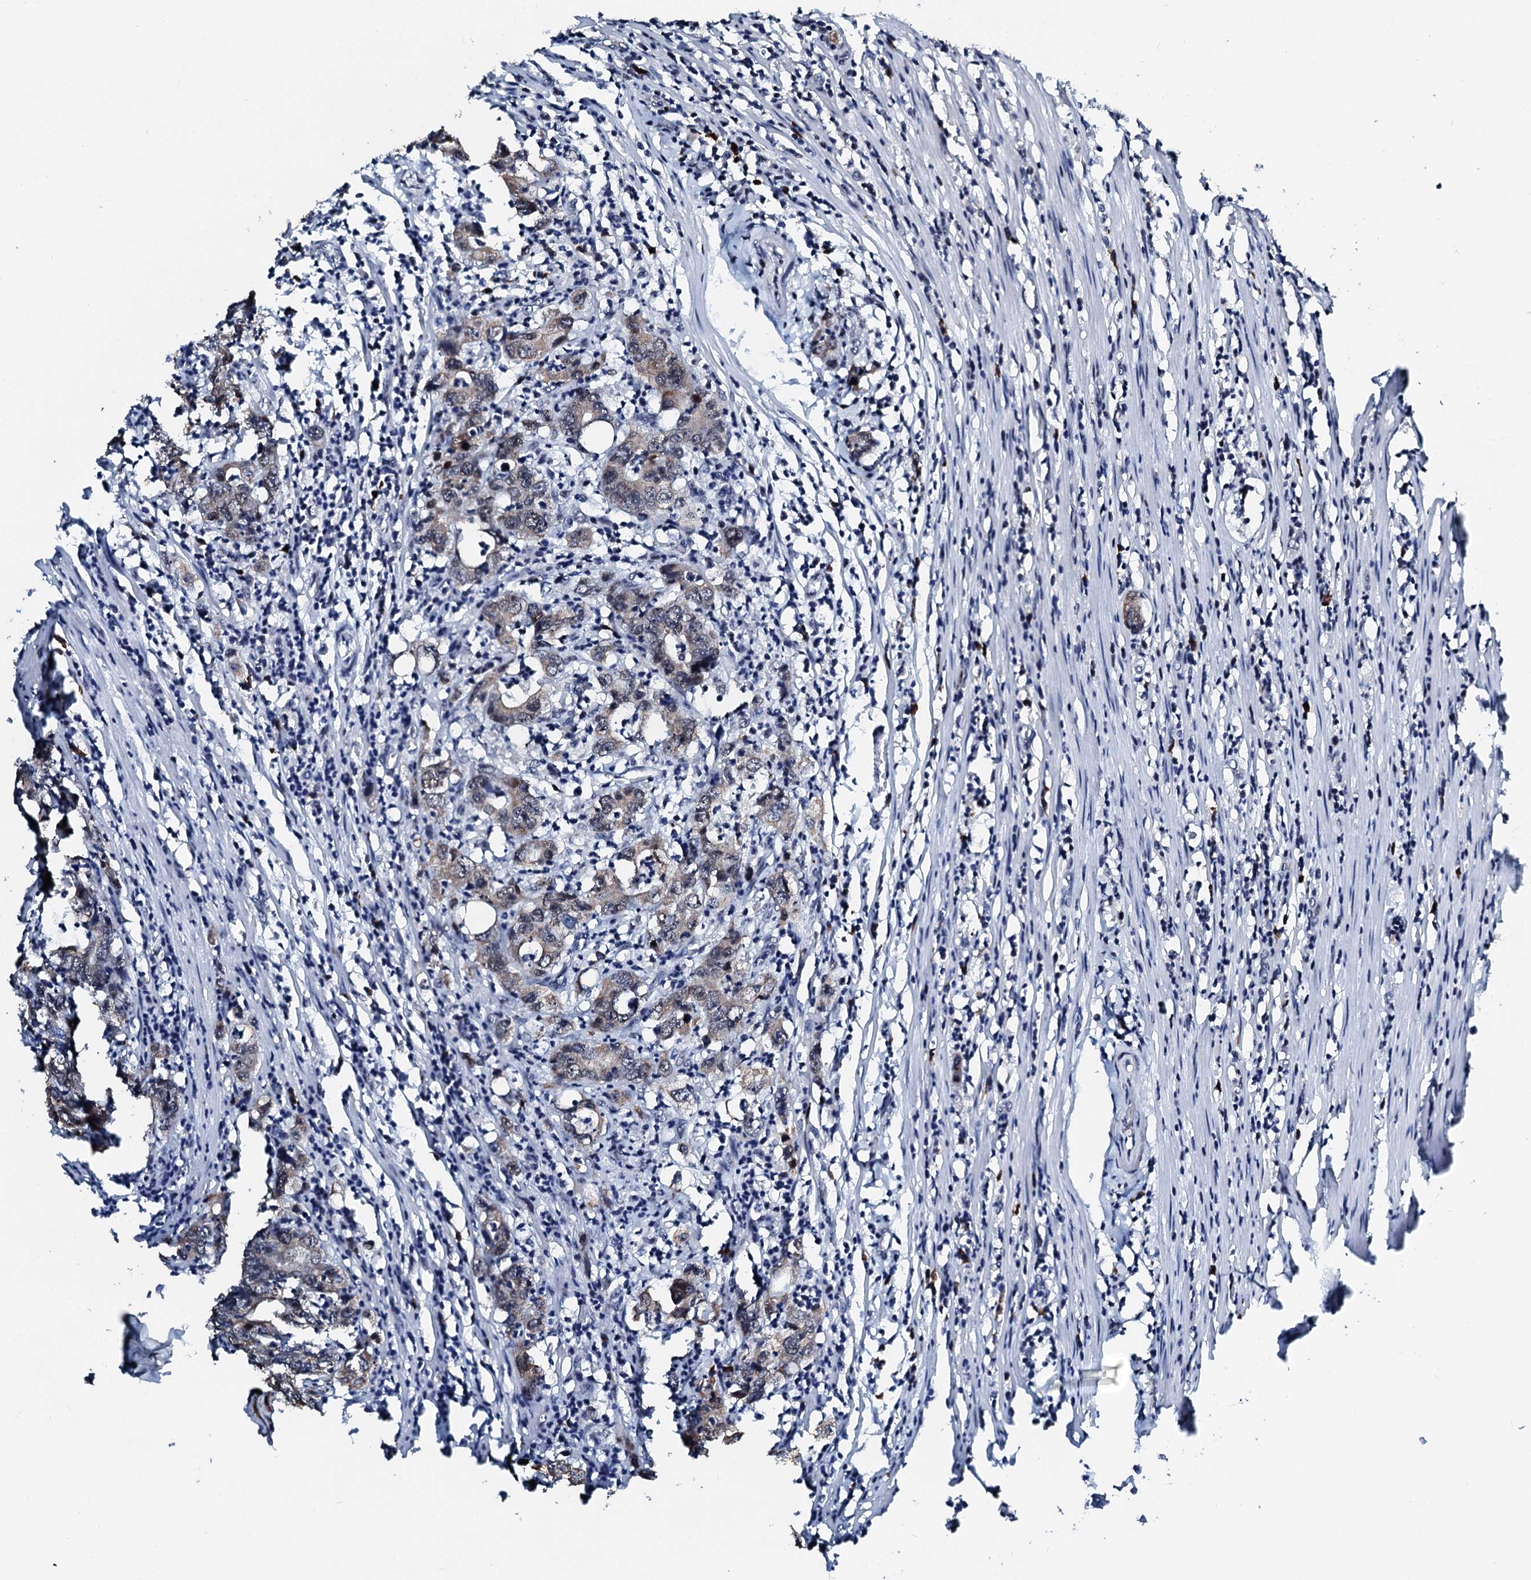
{"staining": {"intensity": "moderate", "quantity": "25%-75%", "location": "nuclear"}, "tissue": "colorectal cancer", "cell_type": "Tumor cells", "image_type": "cancer", "snomed": [{"axis": "morphology", "description": "Adenocarcinoma, NOS"}, {"axis": "topography", "description": "Colon"}], "caption": "Colorectal adenocarcinoma stained with DAB (3,3'-diaminobenzidine) IHC shows medium levels of moderate nuclear expression in approximately 25%-75% of tumor cells. Nuclei are stained in blue.", "gene": "KIF18A", "patient": {"sex": "female", "age": 75}}